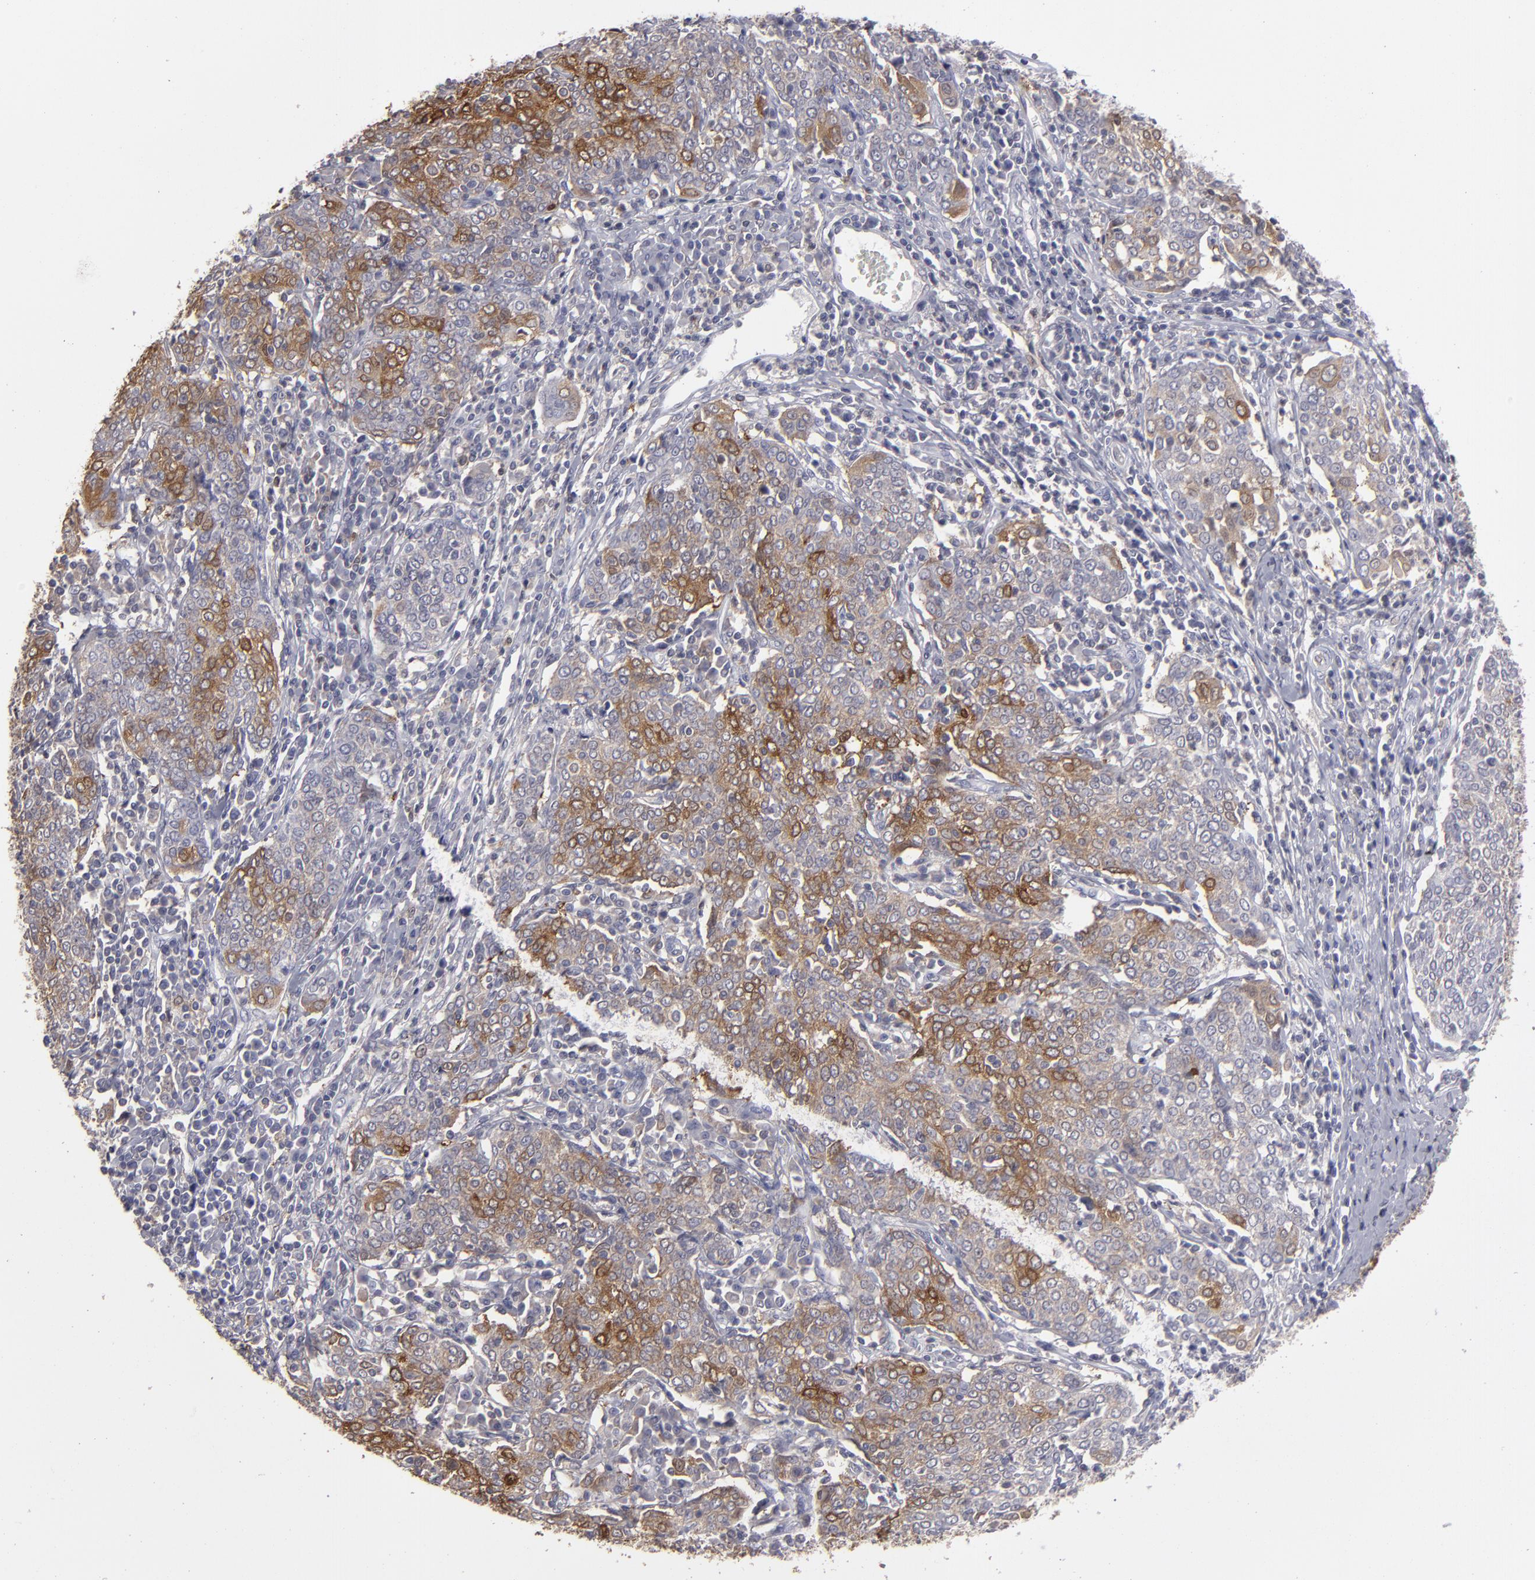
{"staining": {"intensity": "moderate", "quantity": "25%-75%", "location": "cytoplasmic/membranous"}, "tissue": "cervical cancer", "cell_type": "Tumor cells", "image_type": "cancer", "snomed": [{"axis": "morphology", "description": "Squamous cell carcinoma, NOS"}, {"axis": "topography", "description": "Cervix"}], "caption": "A high-resolution histopathology image shows immunohistochemistry staining of cervical squamous cell carcinoma, which exhibits moderate cytoplasmic/membranous expression in about 25%-75% of tumor cells.", "gene": "SEMA3G", "patient": {"sex": "female", "age": 40}}